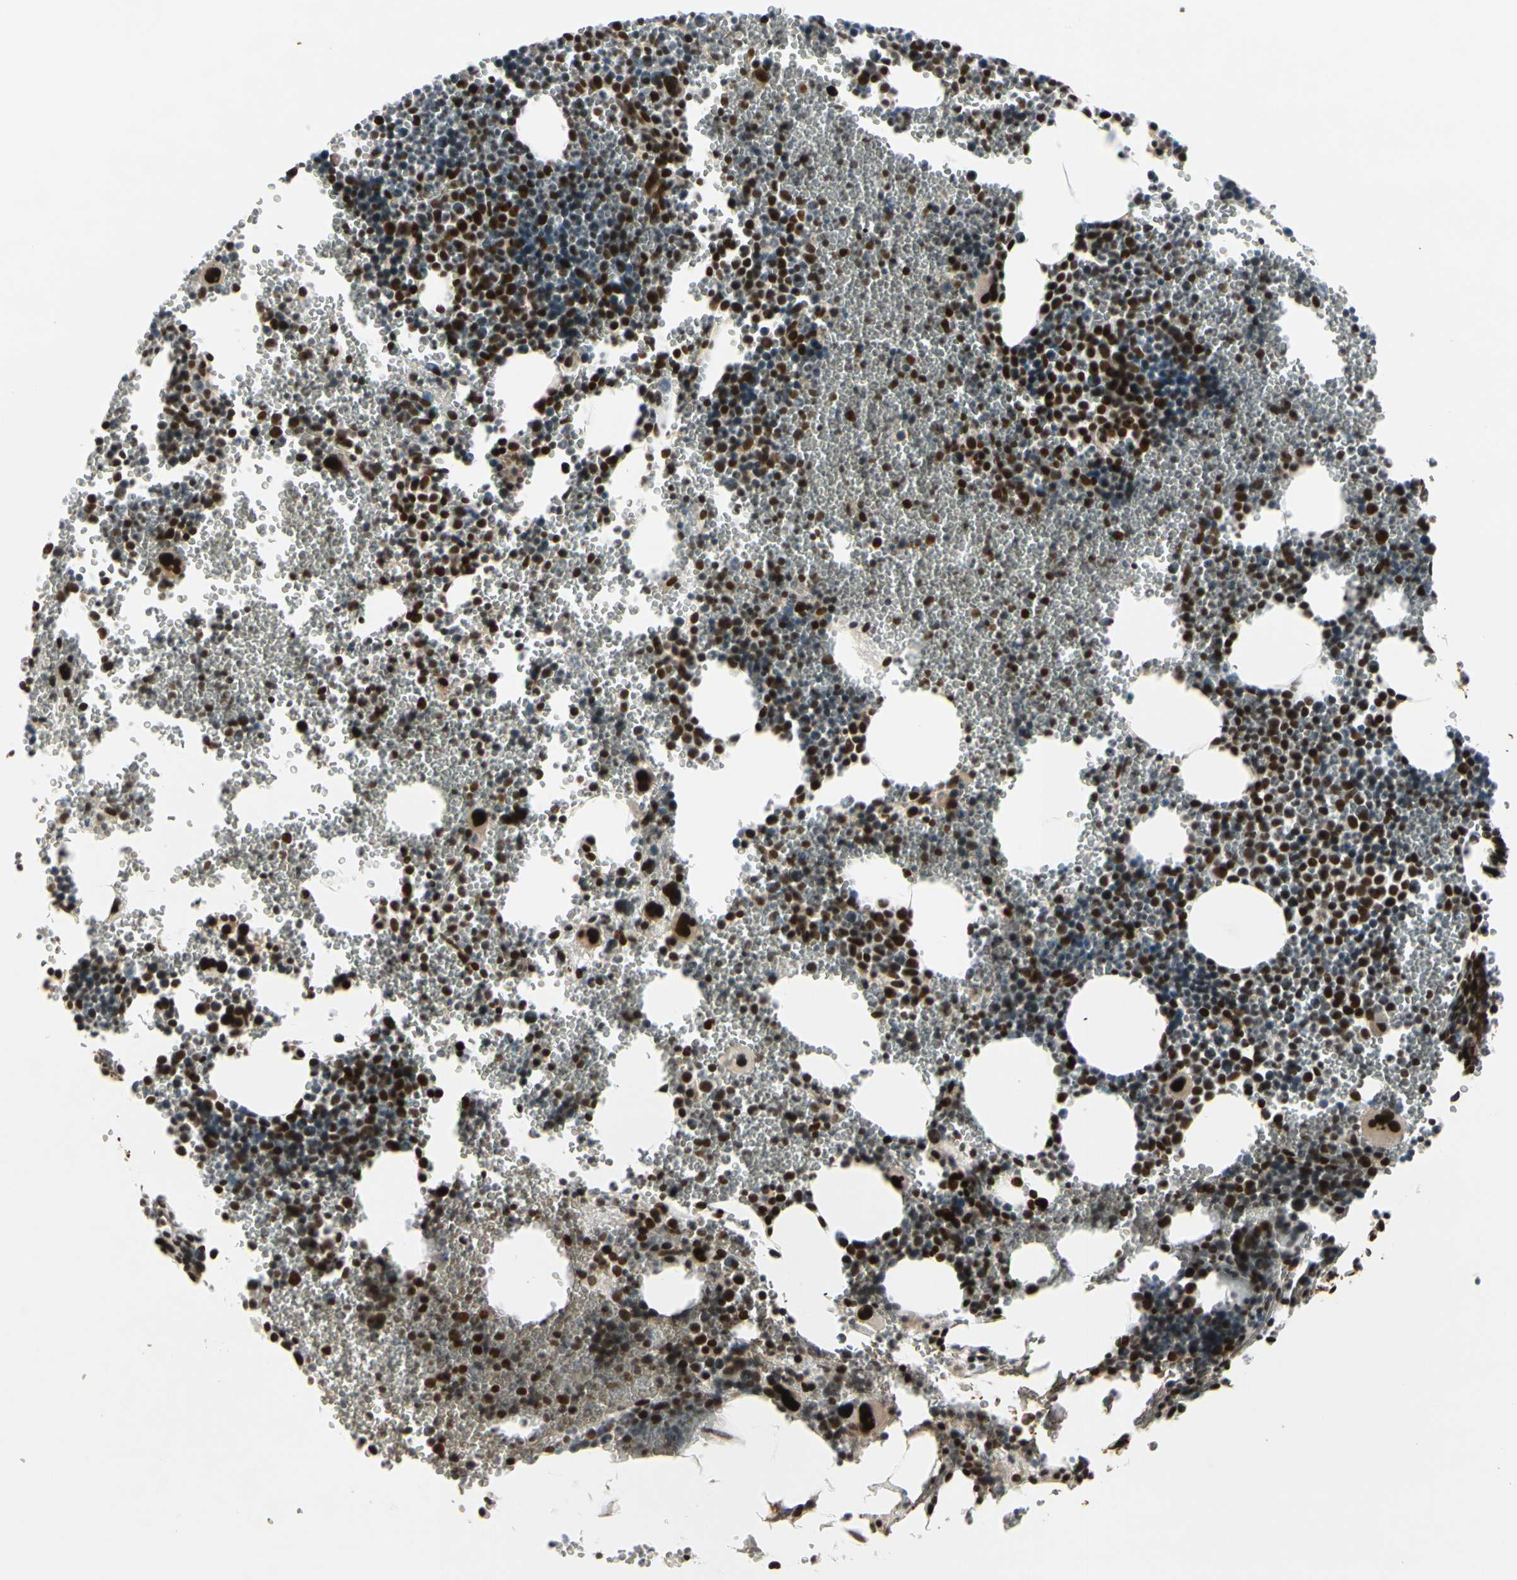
{"staining": {"intensity": "strong", "quantity": ">75%", "location": "nuclear"}, "tissue": "bone marrow", "cell_type": "Hematopoietic cells", "image_type": "normal", "snomed": [{"axis": "morphology", "description": "Normal tissue, NOS"}, {"axis": "topography", "description": "Bone marrow"}], "caption": "Immunohistochemistry (DAB) staining of unremarkable bone marrow shows strong nuclear protein expression in about >75% of hematopoietic cells.", "gene": "CHAMP1", "patient": {"sex": "female", "age": 68}}